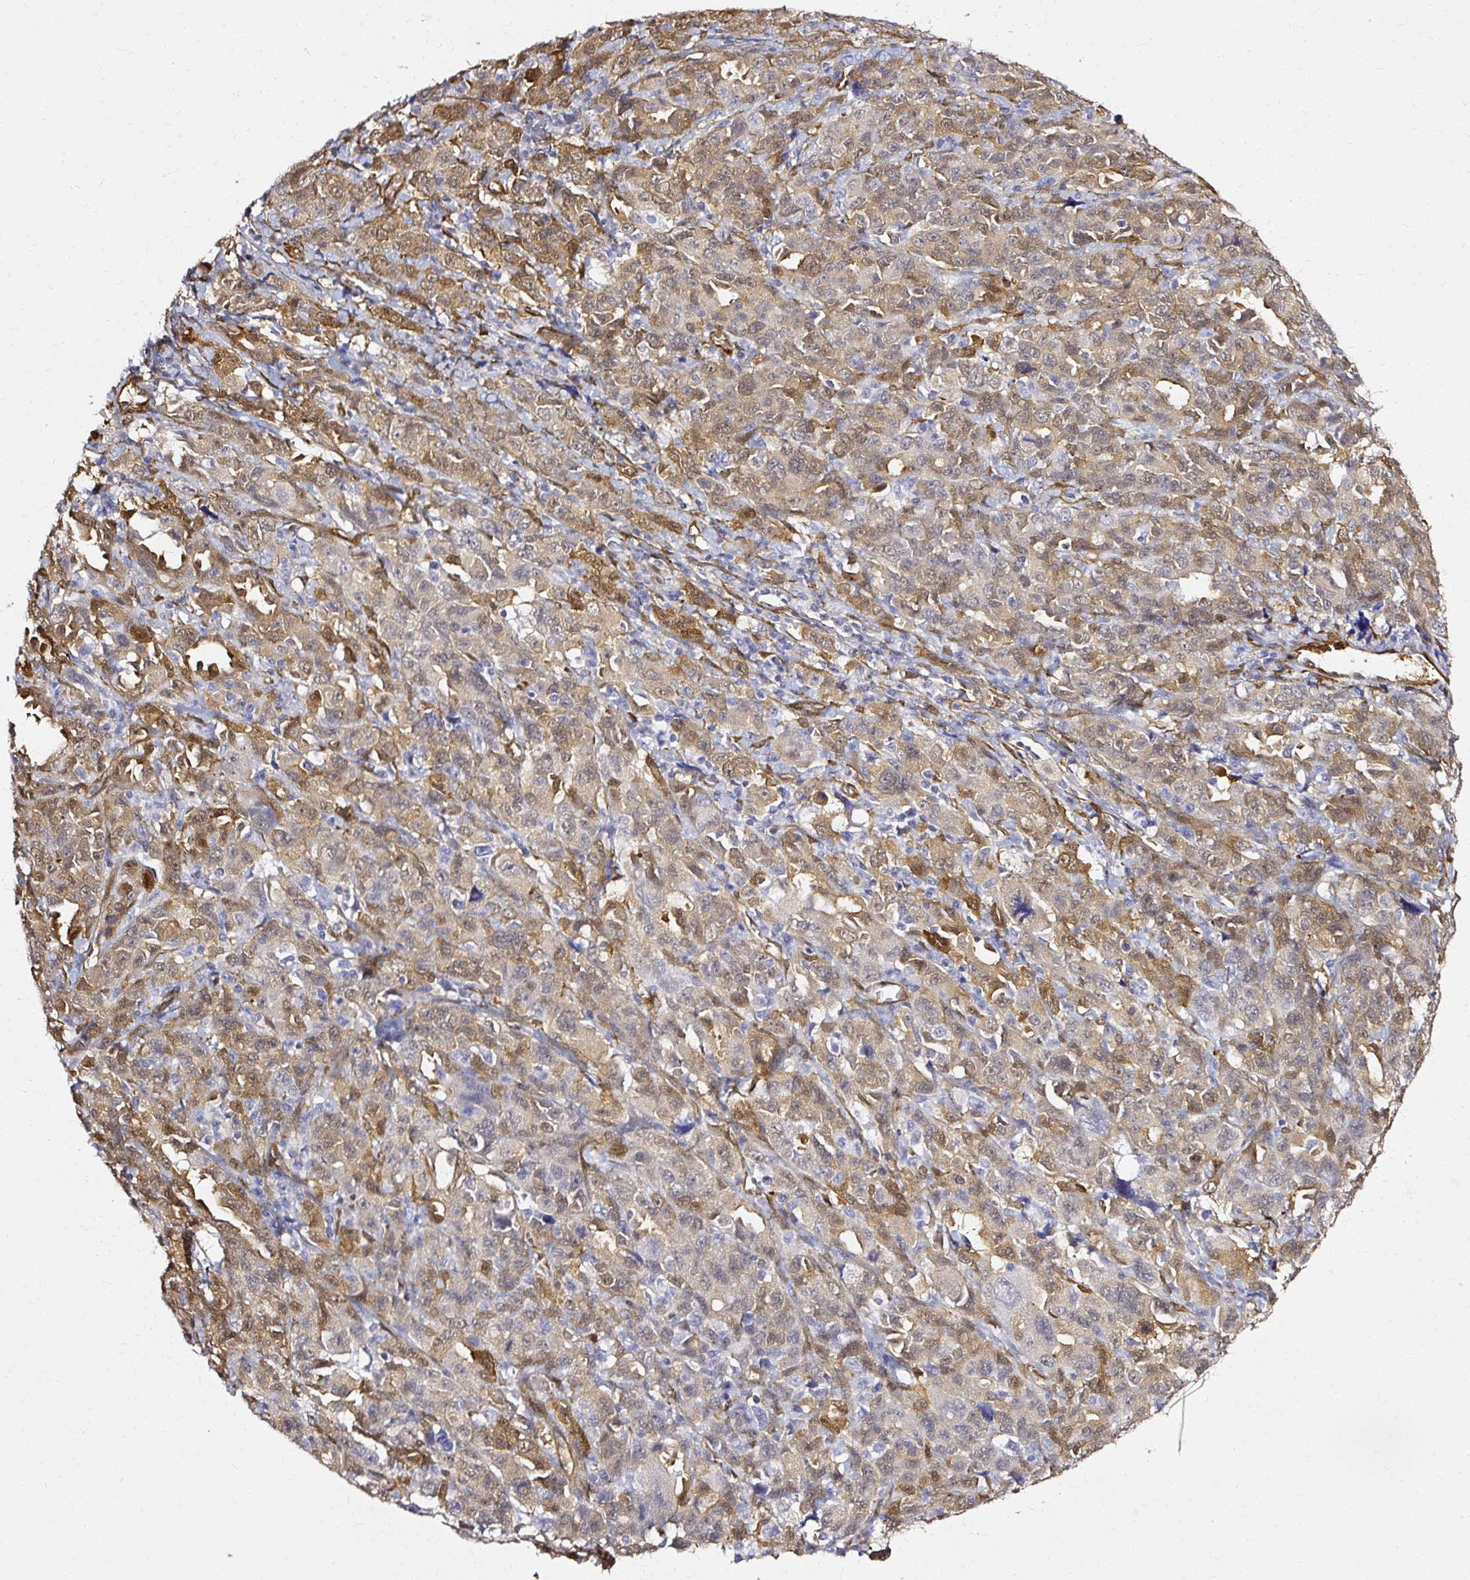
{"staining": {"intensity": "weak", "quantity": "25%-75%", "location": "cytoplasmic/membranous,nuclear"}, "tissue": "ovarian cancer", "cell_type": "Tumor cells", "image_type": "cancer", "snomed": [{"axis": "morphology", "description": "Adenocarcinoma, NOS"}, {"axis": "morphology", "description": "Carcinoma, endometroid"}, {"axis": "topography", "description": "Ovary"}], "caption": "Ovarian cancer stained with immunohistochemistry displays weak cytoplasmic/membranous and nuclear positivity in about 25%-75% of tumor cells. (brown staining indicates protein expression, while blue staining denotes nuclei).", "gene": "CNN3", "patient": {"sex": "female", "age": 72}}